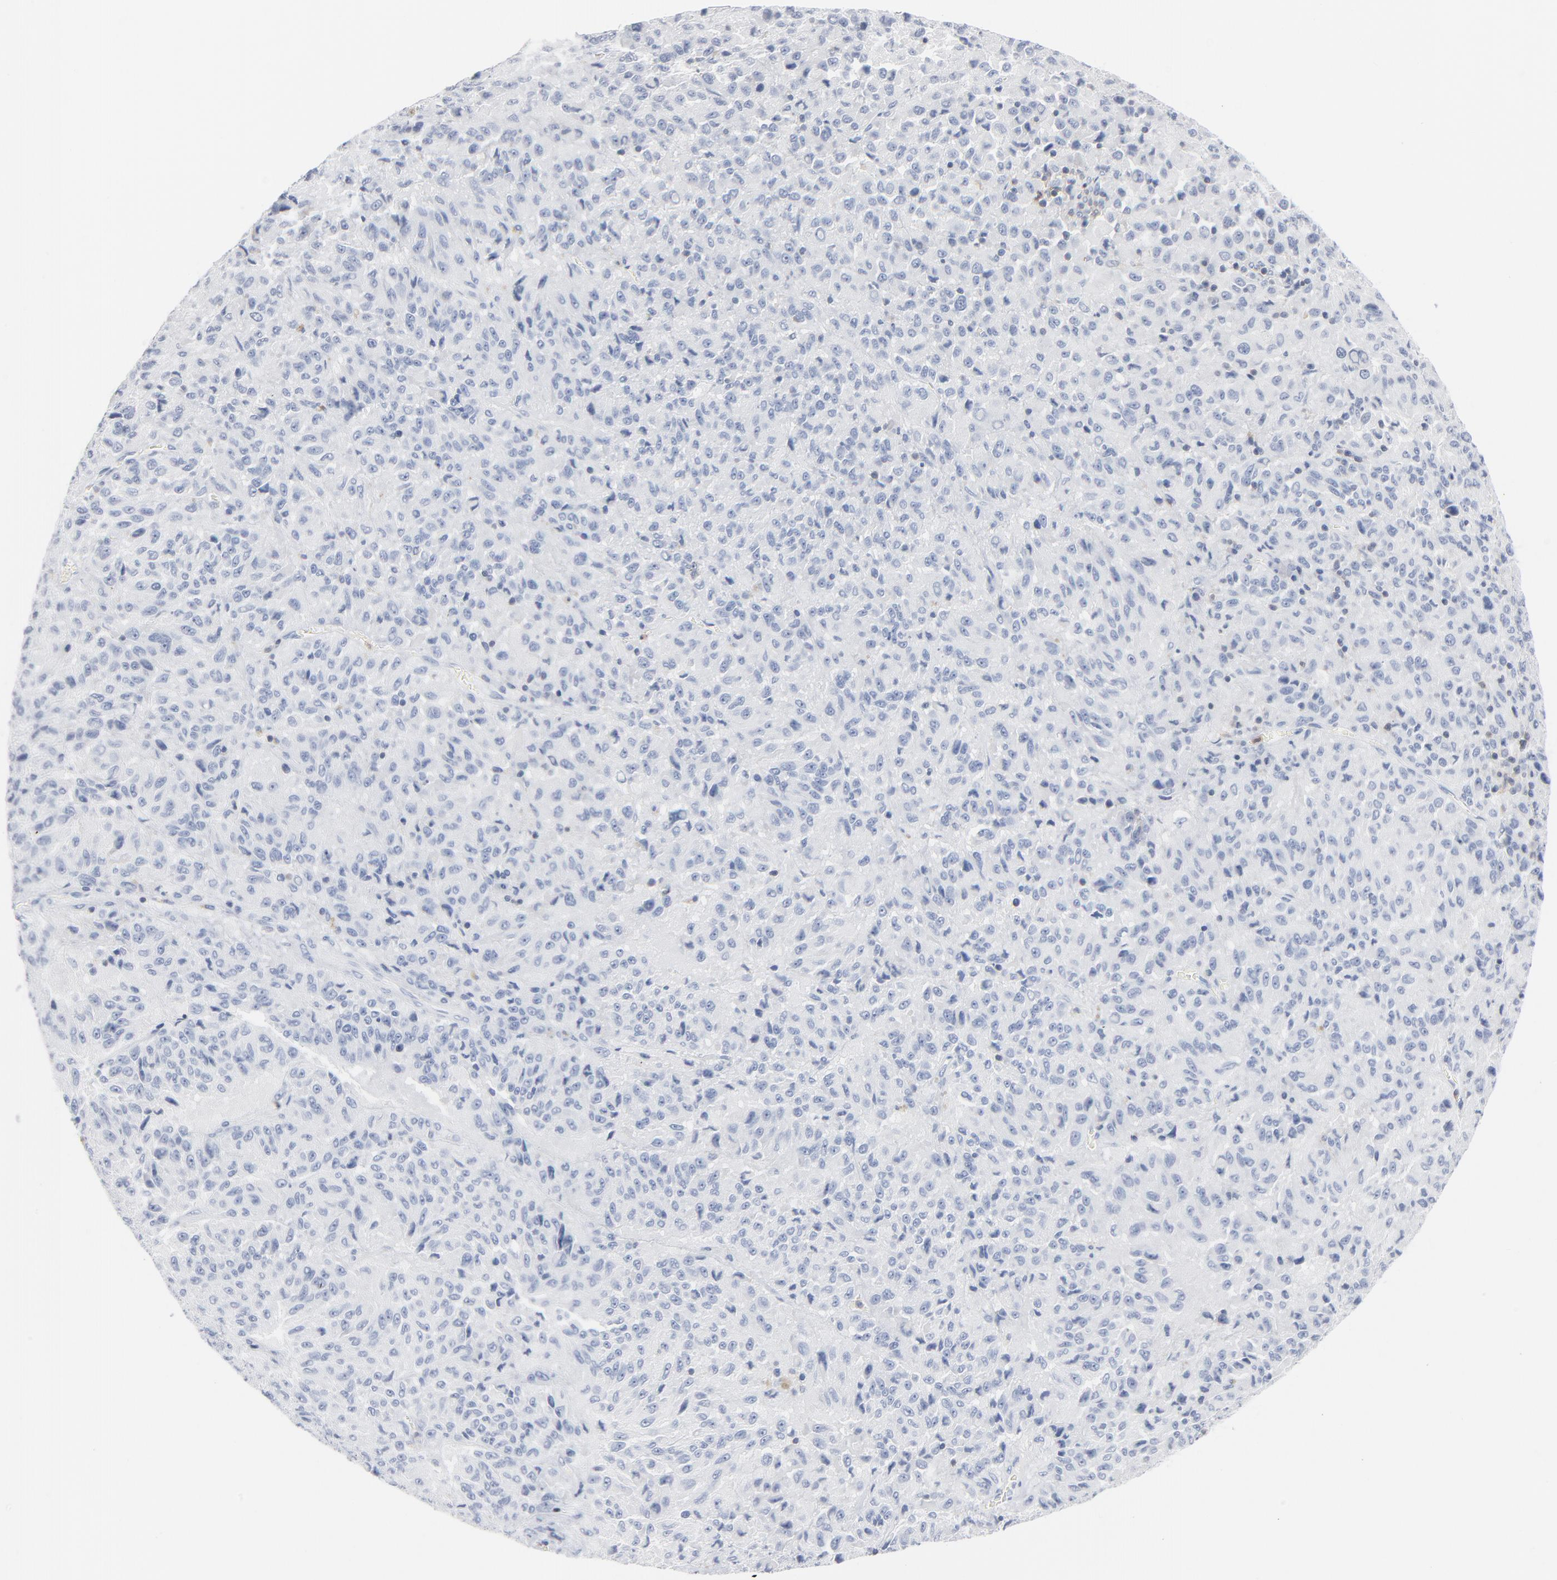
{"staining": {"intensity": "negative", "quantity": "none", "location": "none"}, "tissue": "melanoma", "cell_type": "Tumor cells", "image_type": "cancer", "snomed": [{"axis": "morphology", "description": "Malignant melanoma, Metastatic site"}, {"axis": "topography", "description": "Lung"}], "caption": "The image exhibits no significant positivity in tumor cells of melanoma.", "gene": "PTK2B", "patient": {"sex": "male", "age": 64}}